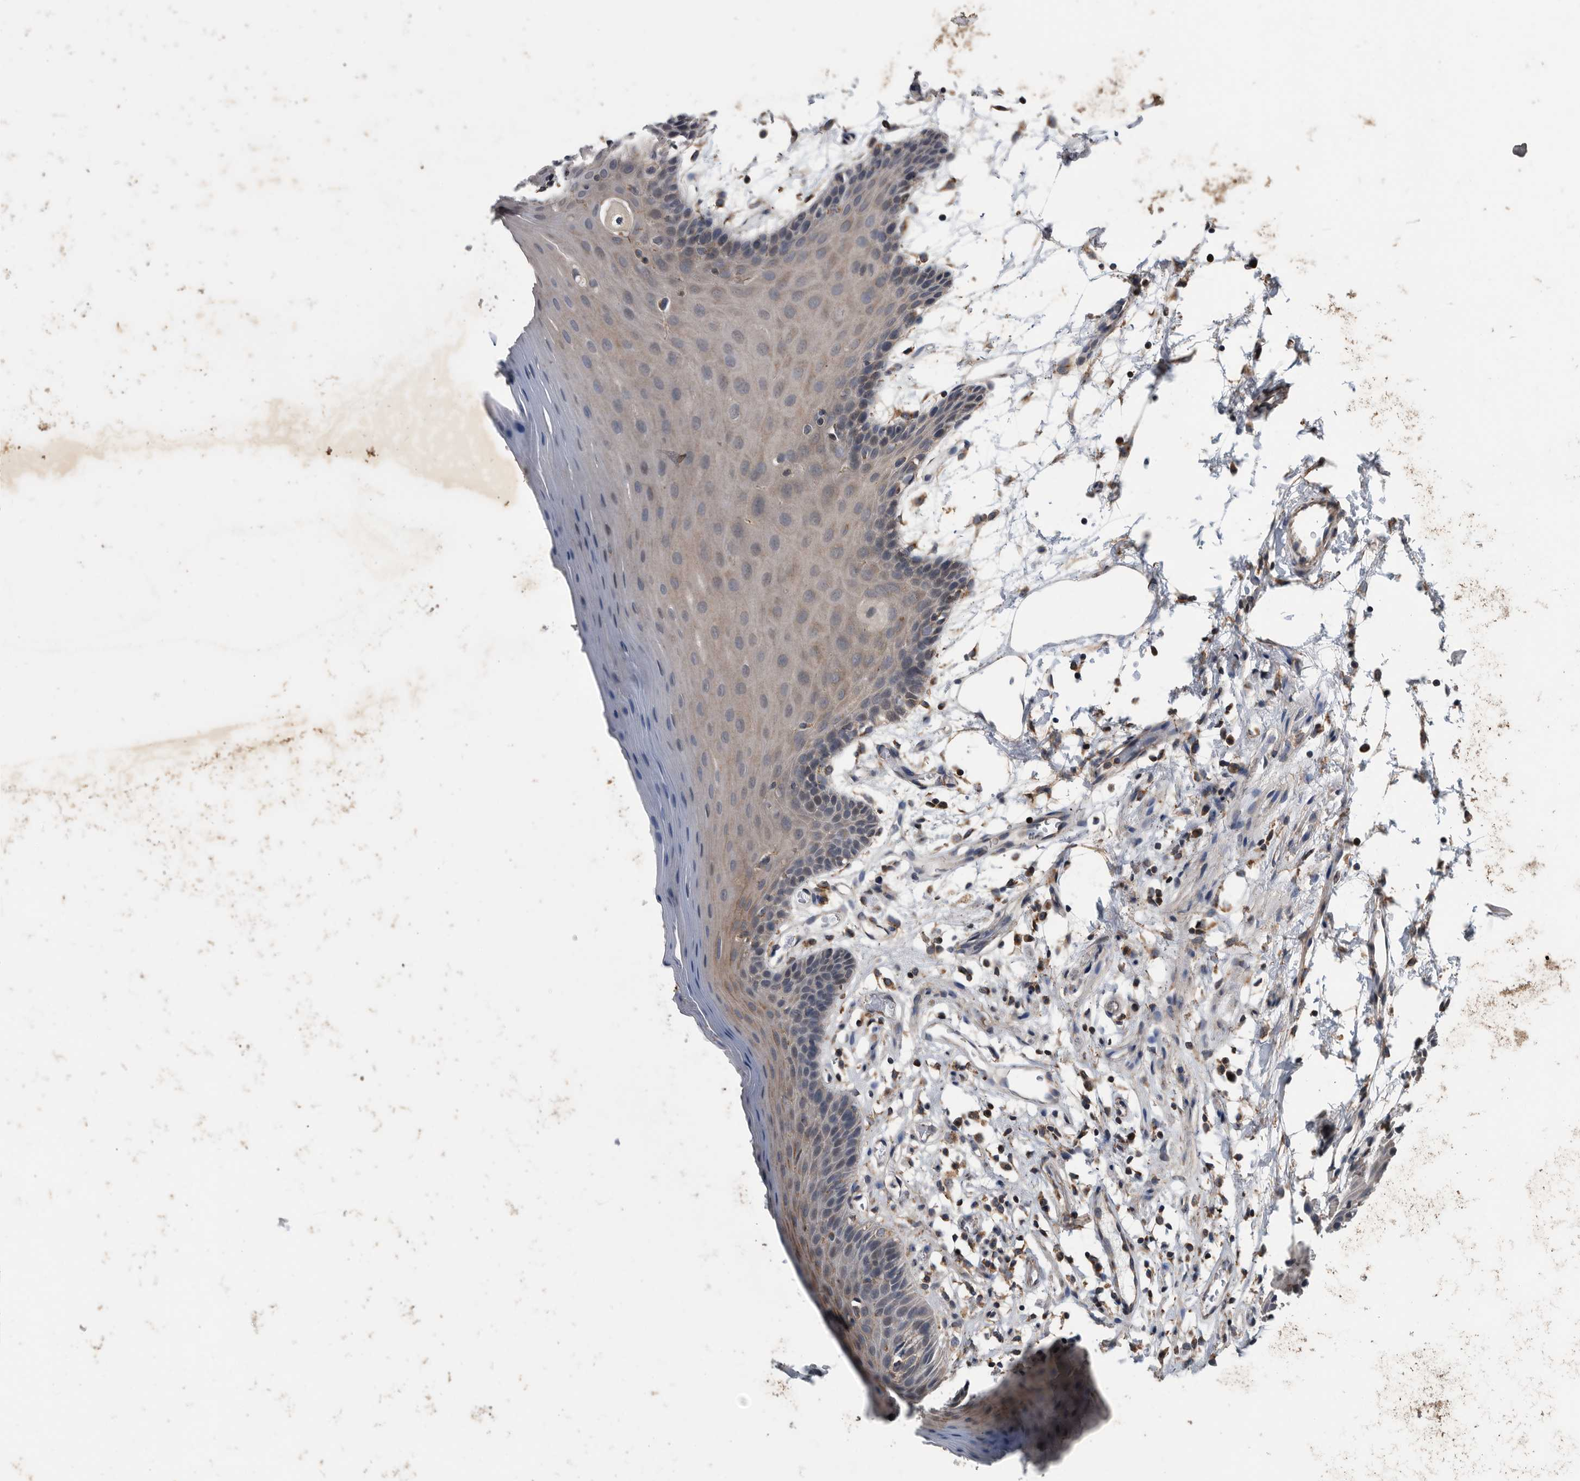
{"staining": {"intensity": "moderate", "quantity": "<25%", "location": "cytoplasmic/membranous"}, "tissue": "oral mucosa", "cell_type": "Squamous epithelial cells", "image_type": "normal", "snomed": [{"axis": "morphology", "description": "Normal tissue, NOS"}, {"axis": "morphology", "description": "Squamous cell carcinoma, NOS"}, {"axis": "topography", "description": "Skeletal muscle"}, {"axis": "topography", "description": "Oral tissue"}, {"axis": "topography", "description": "Salivary gland"}, {"axis": "topography", "description": "Head-Neck"}], "caption": "Moderate cytoplasmic/membranous expression is appreciated in about <25% of squamous epithelial cells in unremarkable oral mucosa. (Stains: DAB in brown, nuclei in blue, Microscopy: brightfield microscopy at high magnification).", "gene": "NRBP1", "patient": {"sex": "male", "age": 54}}